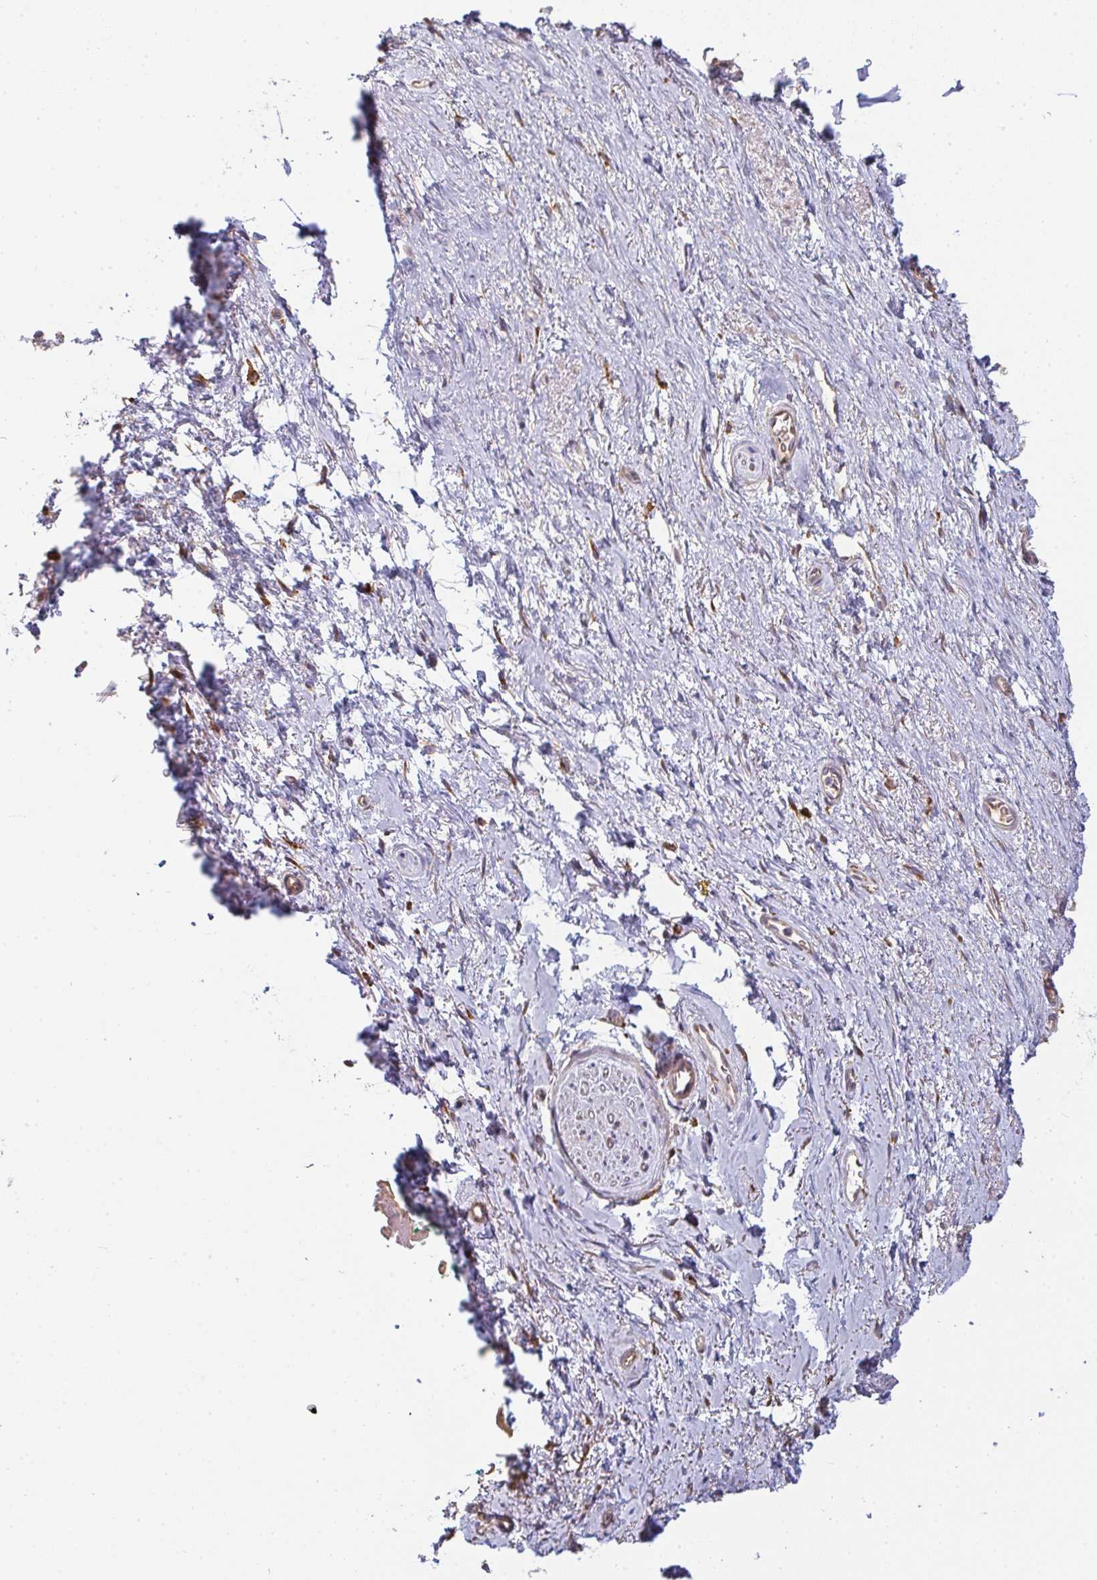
{"staining": {"intensity": "negative", "quantity": "none", "location": "none"}, "tissue": "adipose tissue", "cell_type": "Adipocytes", "image_type": "normal", "snomed": [{"axis": "morphology", "description": "Normal tissue, NOS"}, {"axis": "topography", "description": "Vulva"}, {"axis": "topography", "description": "Peripheral nerve tissue"}], "caption": "The histopathology image displays no significant positivity in adipocytes of adipose tissue. Brightfield microscopy of IHC stained with DAB (brown) and hematoxylin (blue), captured at high magnification.", "gene": "SNX5", "patient": {"sex": "female", "age": 66}}